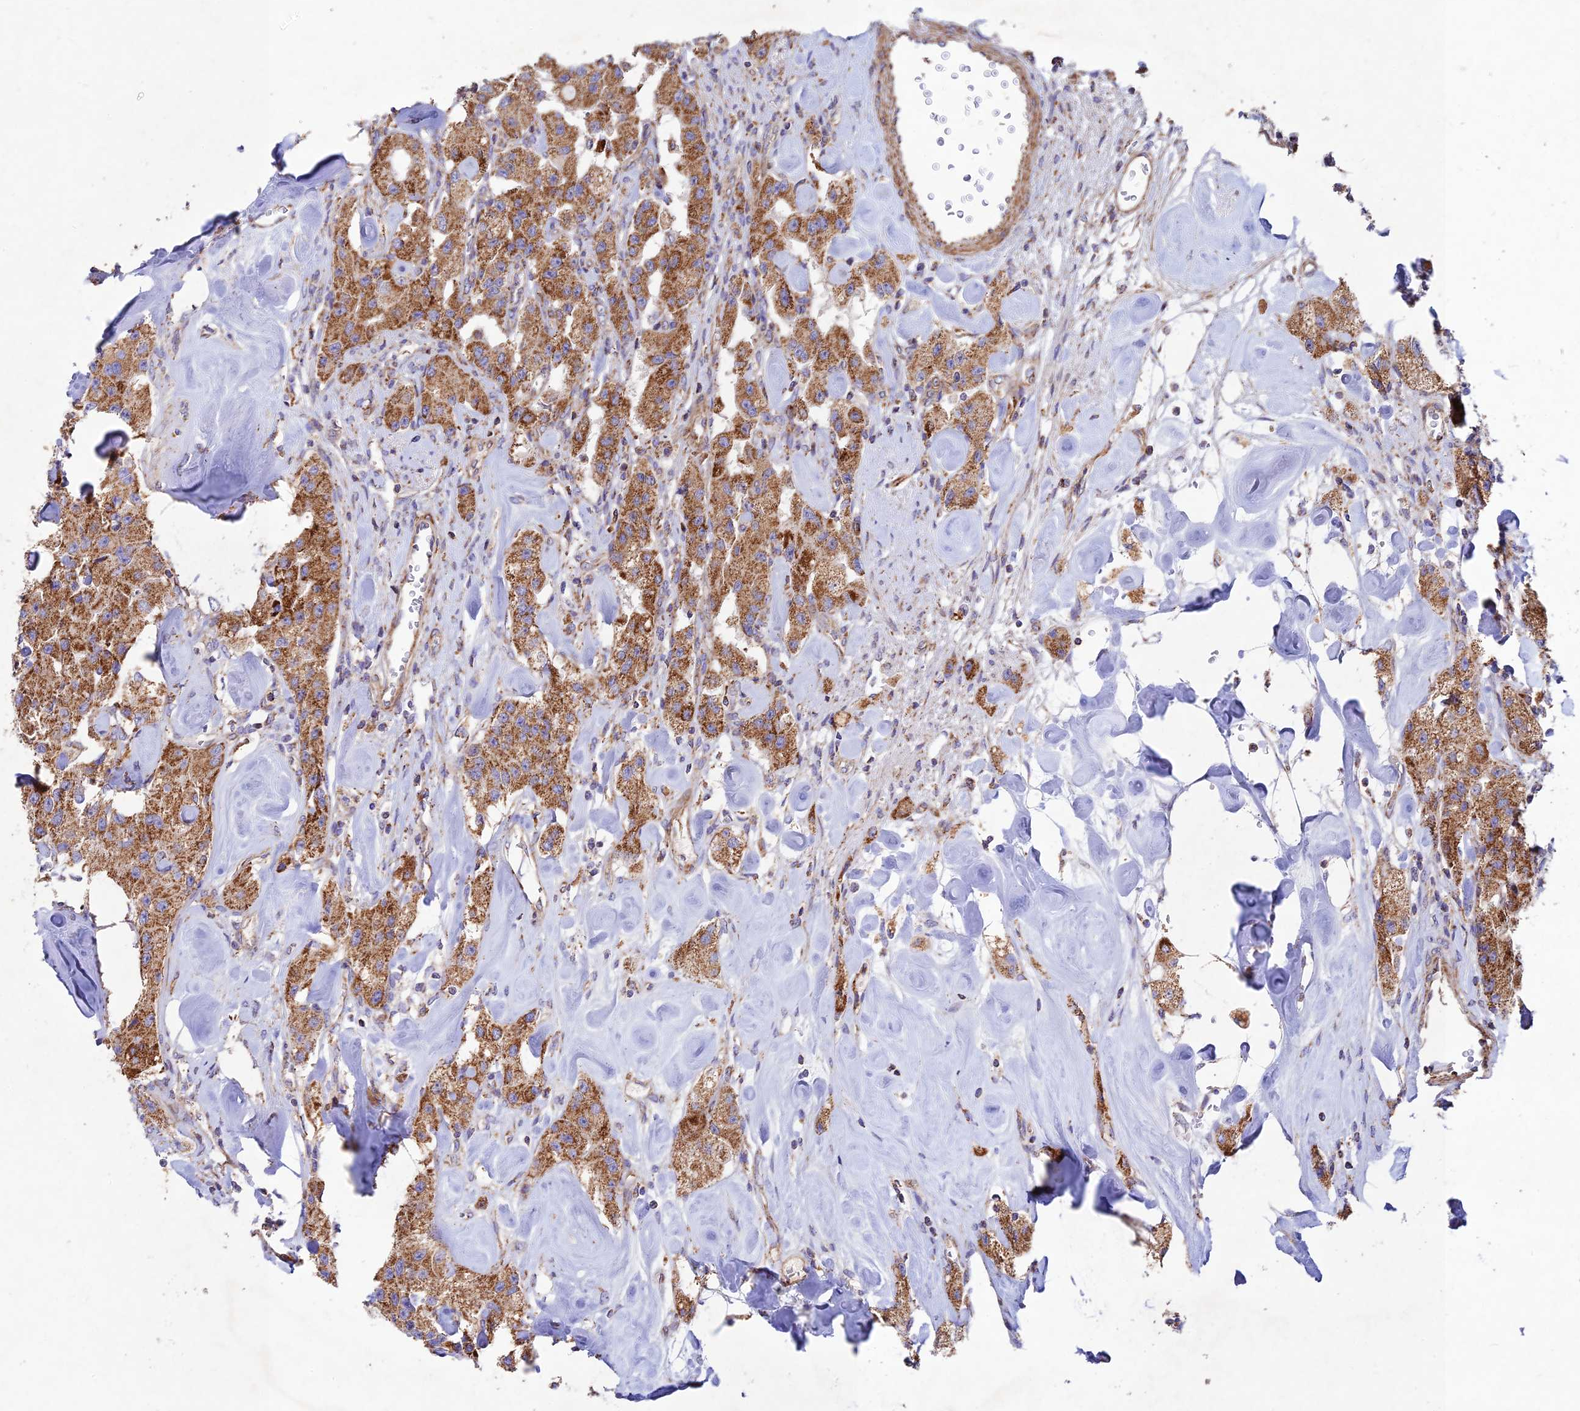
{"staining": {"intensity": "strong", "quantity": ">75%", "location": "cytoplasmic/membranous"}, "tissue": "carcinoid", "cell_type": "Tumor cells", "image_type": "cancer", "snomed": [{"axis": "morphology", "description": "Carcinoid, malignant, NOS"}, {"axis": "topography", "description": "Pancreas"}], "caption": "A micrograph of carcinoid stained for a protein exhibits strong cytoplasmic/membranous brown staining in tumor cells.", "gene": "KHDC3L", "patient": {"sex": "male", "age": 41}}